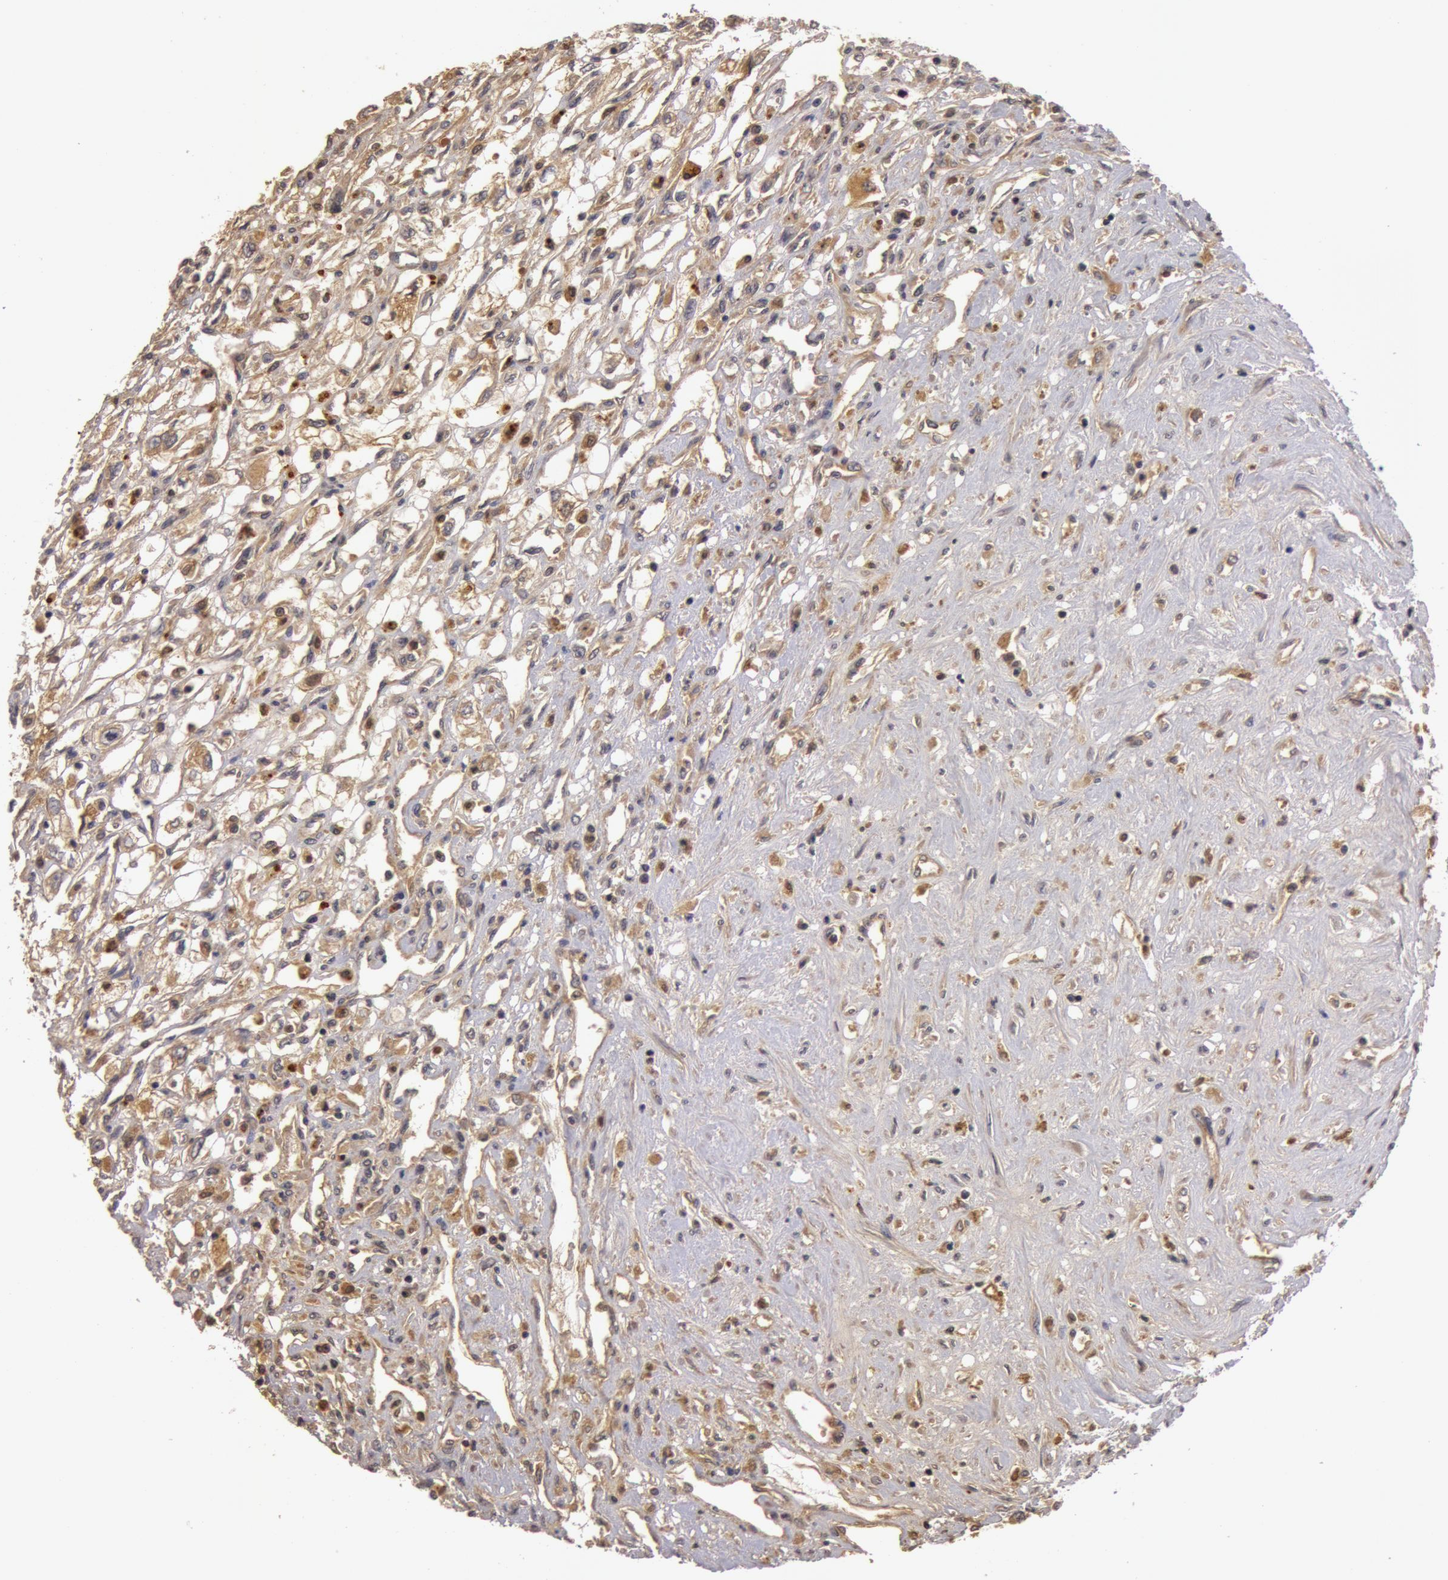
{"staining": {"intensity": "weak", "quantity": ">75%", "location": "cytoplasmic/membranous,nuclear"}, "tissue": "renal cancer", "cell_type": "Tumor cells", "image_type": "cancer", "snomed": [{"axis": "morphology", "description": "Adenocarcinoma, NOS"}, {"axis": "topography", "description": "Kidney"}], "caption": "Renal cancer stained for a protein shows weak cytoplasmic/membranous and nuclear positivity in tumor cells.", "gene": "BCHE", "patient": {"sex": "male", "age": 57}}